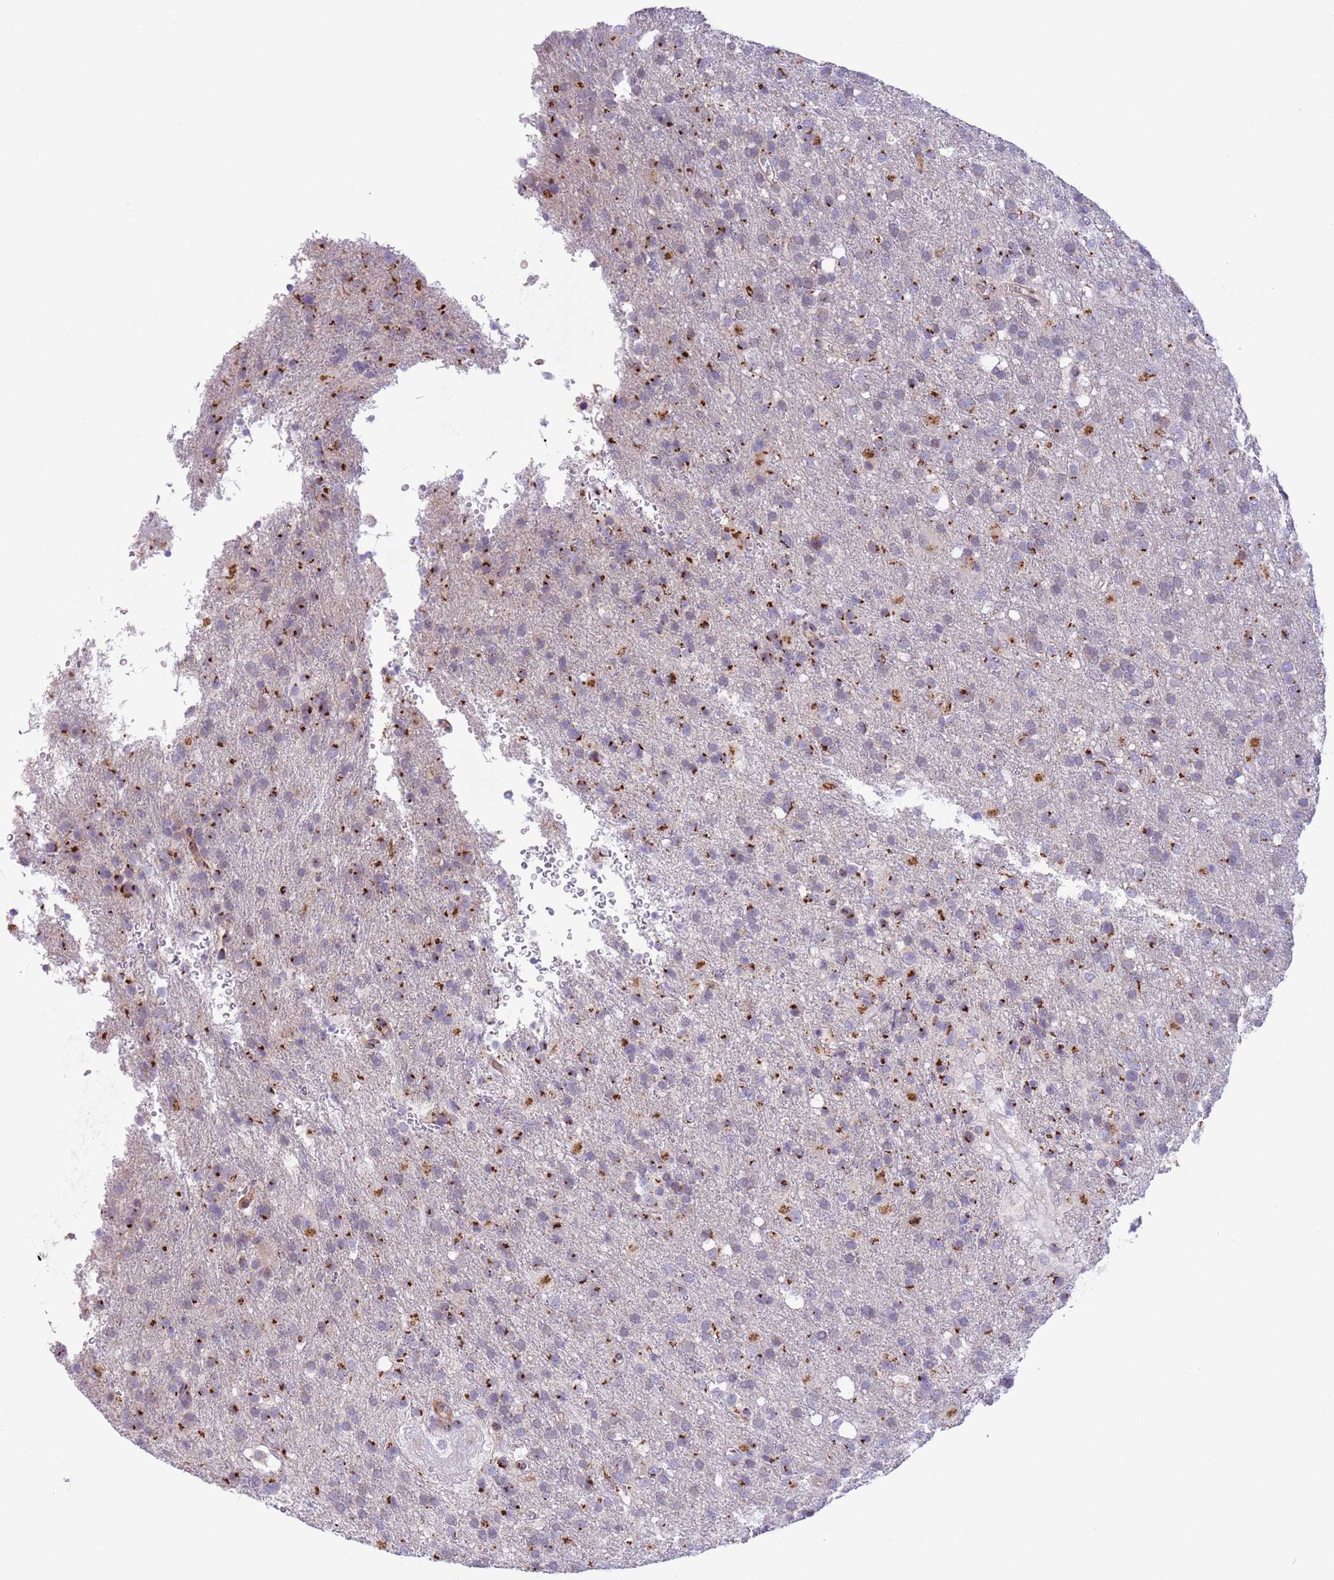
{"staining": {"intensity": "moderate", "quantity": ">75%", "location": "cytoplasmic/membranous"}, "tissue": "glioma", "cell_type": "Tumor cells", "image_type": "cancer", "snomed": [{"axis": "morphology", "description": "Glioma, malignant, High grade"}, {"axis": "topography", "description": "Brain"}], "caption": "Malignant high-grade glioma stained for a protein exhibits moderate cytoplasmic/membranous positivity in tumor cells. The staining was performed using DAB to visualize the protein expression in brown, while the nuclei were stained in blue with hematoxylin (Magnification: 20x).", "gene": "C20orf96", "patient": {"sex": "female", "age": 74}}